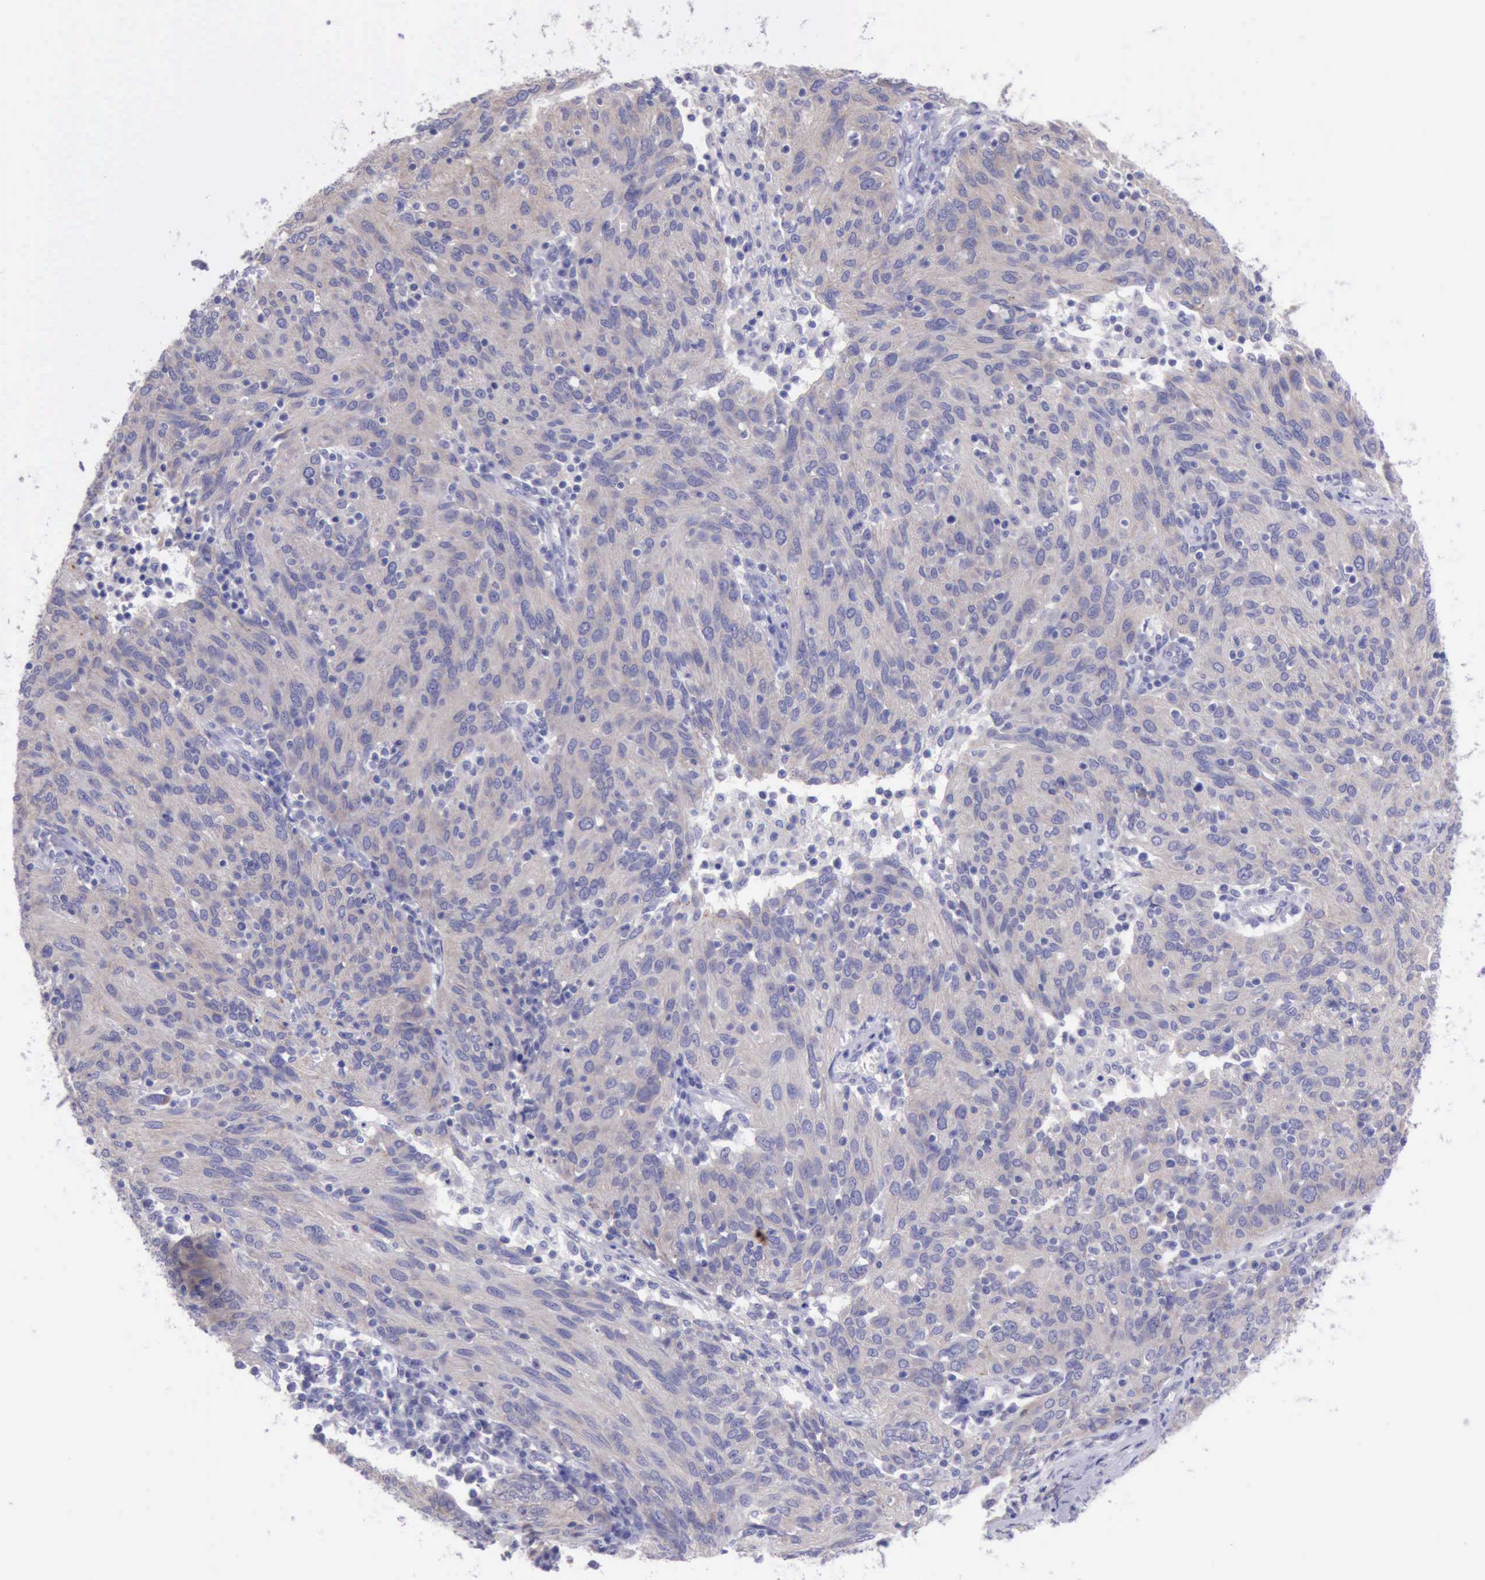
{"staining": {"intensity": "negative", "quantity": "none", "location": "none"}, "tissue": "ovarian cancer", "cell_type": "Tumor cells", "image_type": "cancer", "snomed": [{"axis": "morphology", "description": "Carcinoma, endometroid"}, {"axis": "topography", "description": "Ovary"}], "caption": "Tumor cells are negative for brown protein staining in ovarian endometroid carcinoma.", "gene": "LRFN5", "patient": {"sex": "female", "age": 50}}